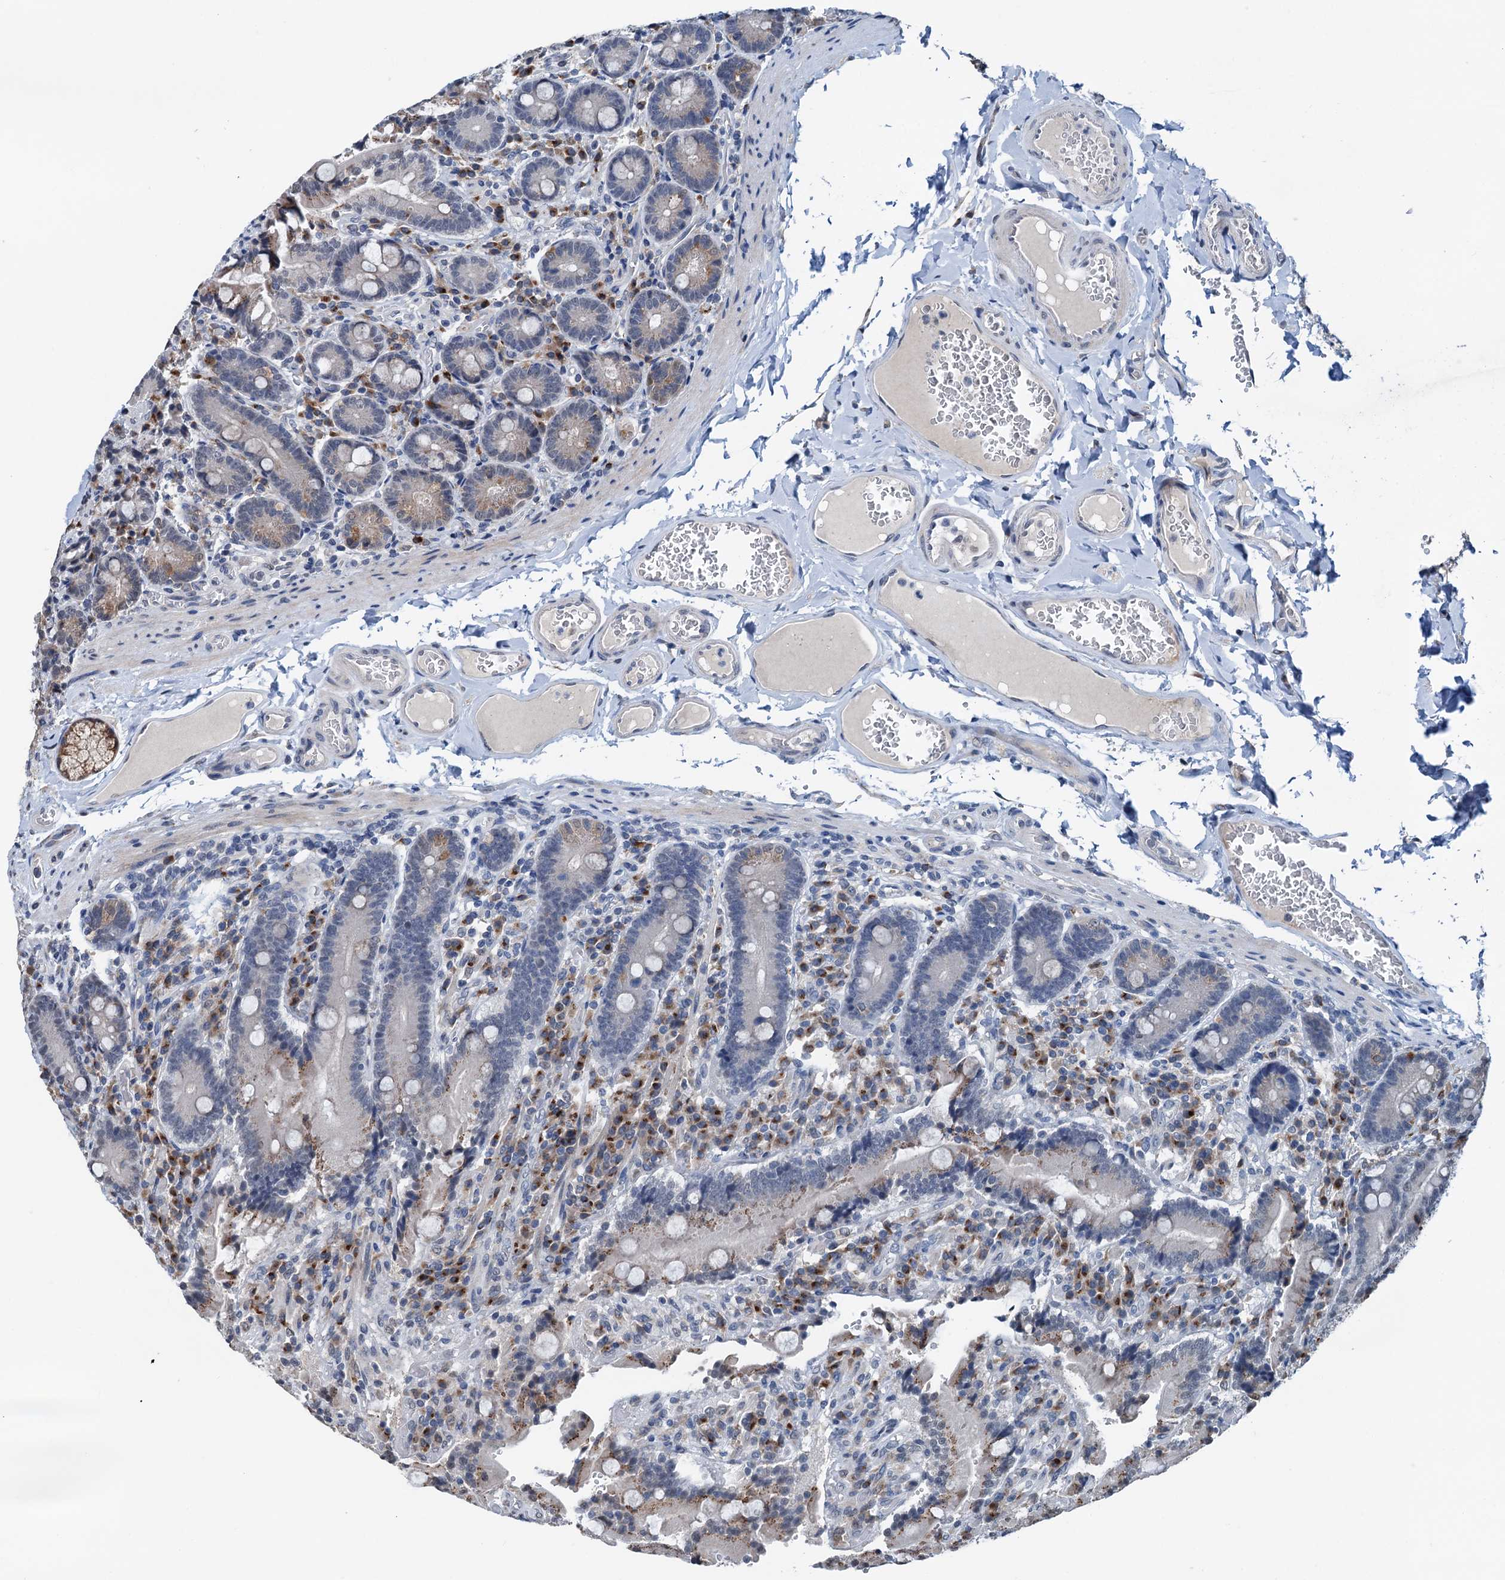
{"staining": {"intensity": "moderate", "quantity": "25%-75%", "location": "cytoplasmic/membranous"}, "tissue": "duodenum", "cell_type": "Glandular cells", "image_type": "normal", "snomed": [{"axis": "morphology", "description": "Normal tissue, NOS"}, {"axis": "topography", "description": "Duodenum"}], "caption": "A high-resolution image shows IHC staining of normal duodenum, which displays moderate cytoplasmic/membranous expression in about 25%-75% of glandular cells.", "gene": "SHLD1", "patient": {"sex": "female", "age": 62}}